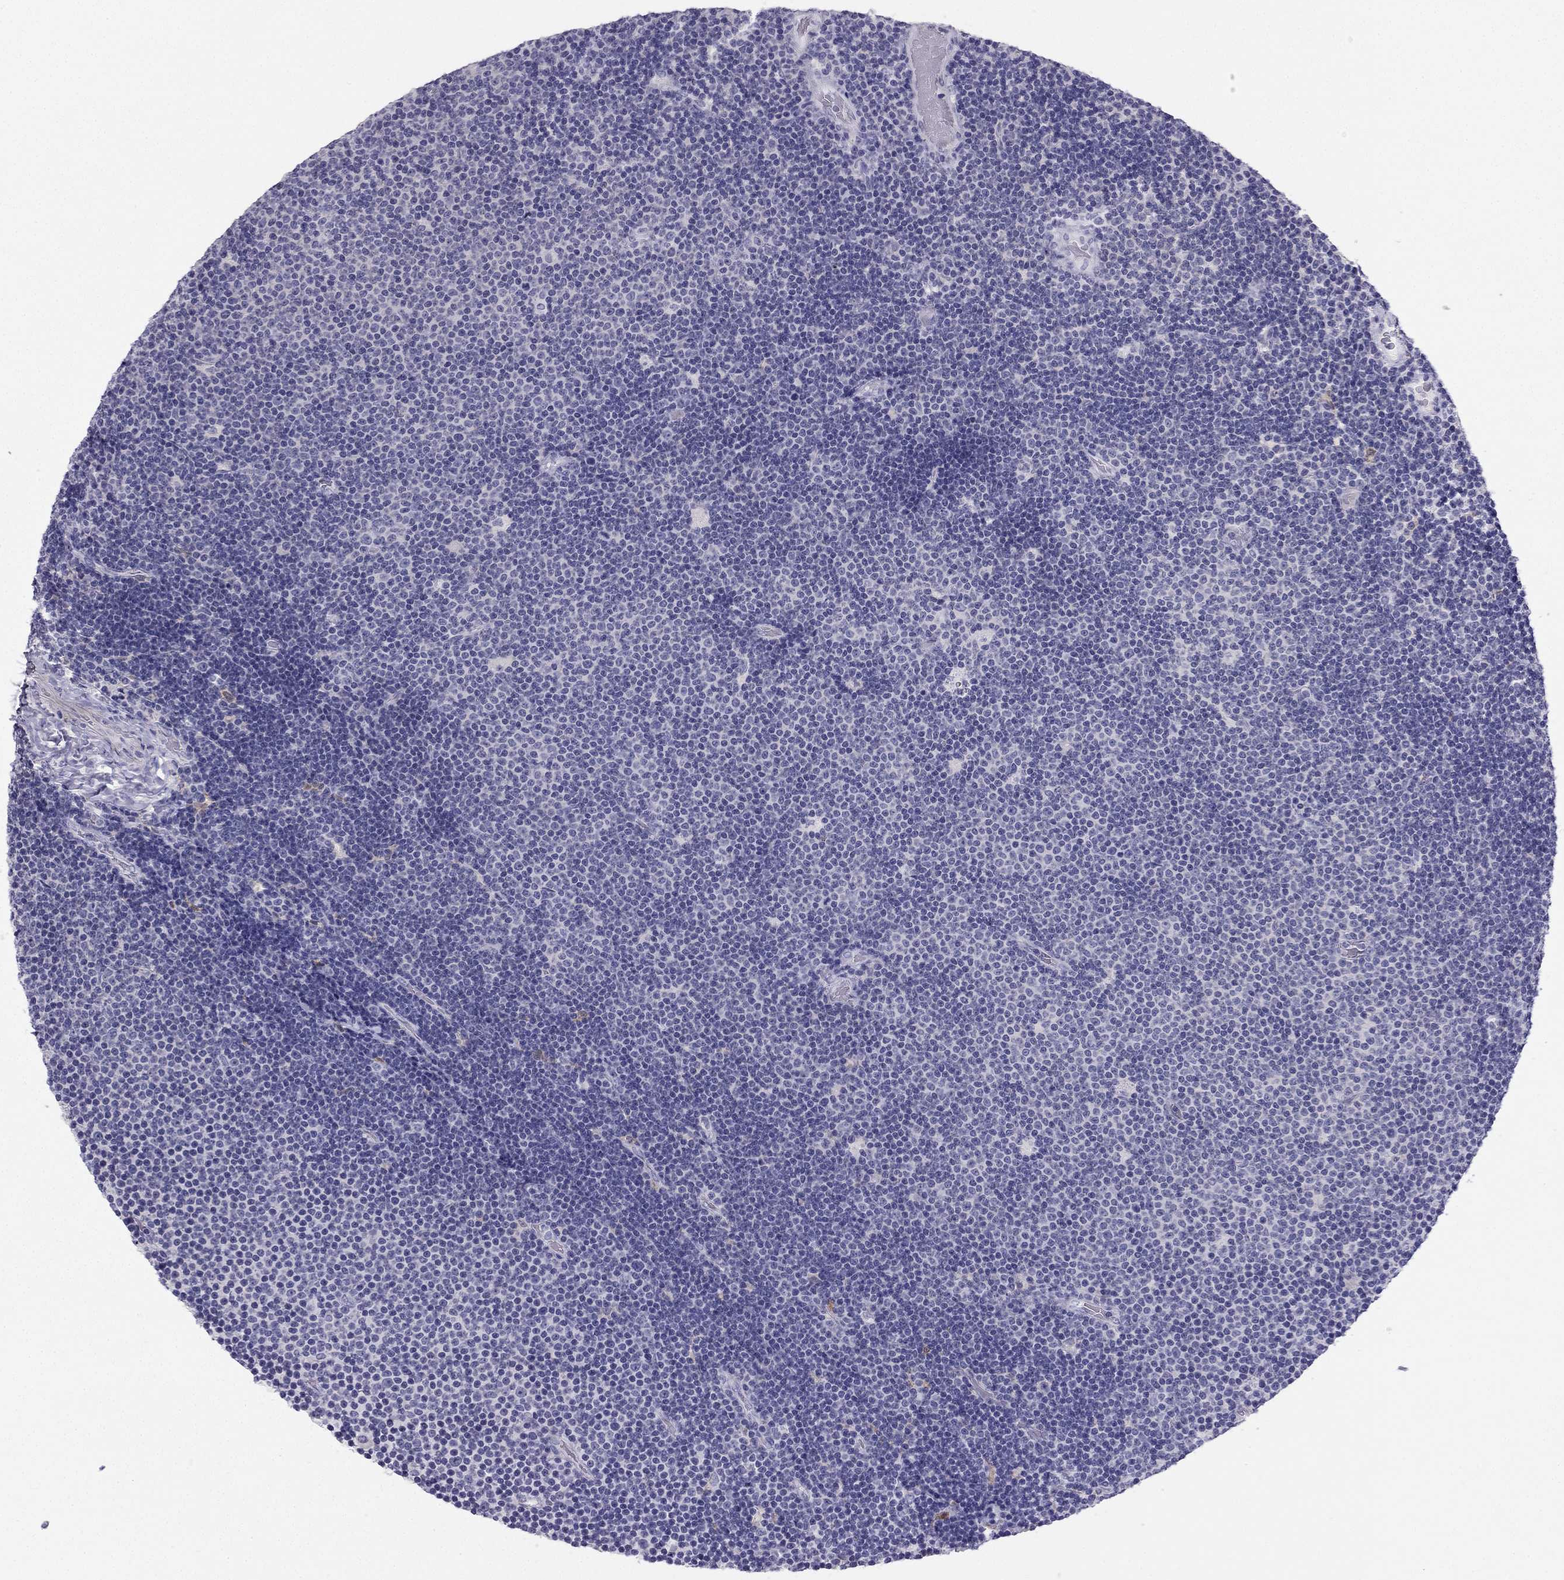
{"staining": {"intensity": "negative", "quantity": "none", "location": "none"}, "tissue": "lymphoma", "cell_type": "Tumor cells", "image_type": "cancer", "snomed": [{"axis": "morphology", "description": "Malignant lymphoma, non-Hodgkin's type, Low grade"}, {"axis": "topography", "description": "Brain"}], "caption": "This is an immunohistochemistry histopathology image of human malignant lymphoma, non-Hodgkin's type (low-grade). There is no expression in tumor cells.", "gene": "LMTK3", "patient": {"sex": "female", "age": 66}}